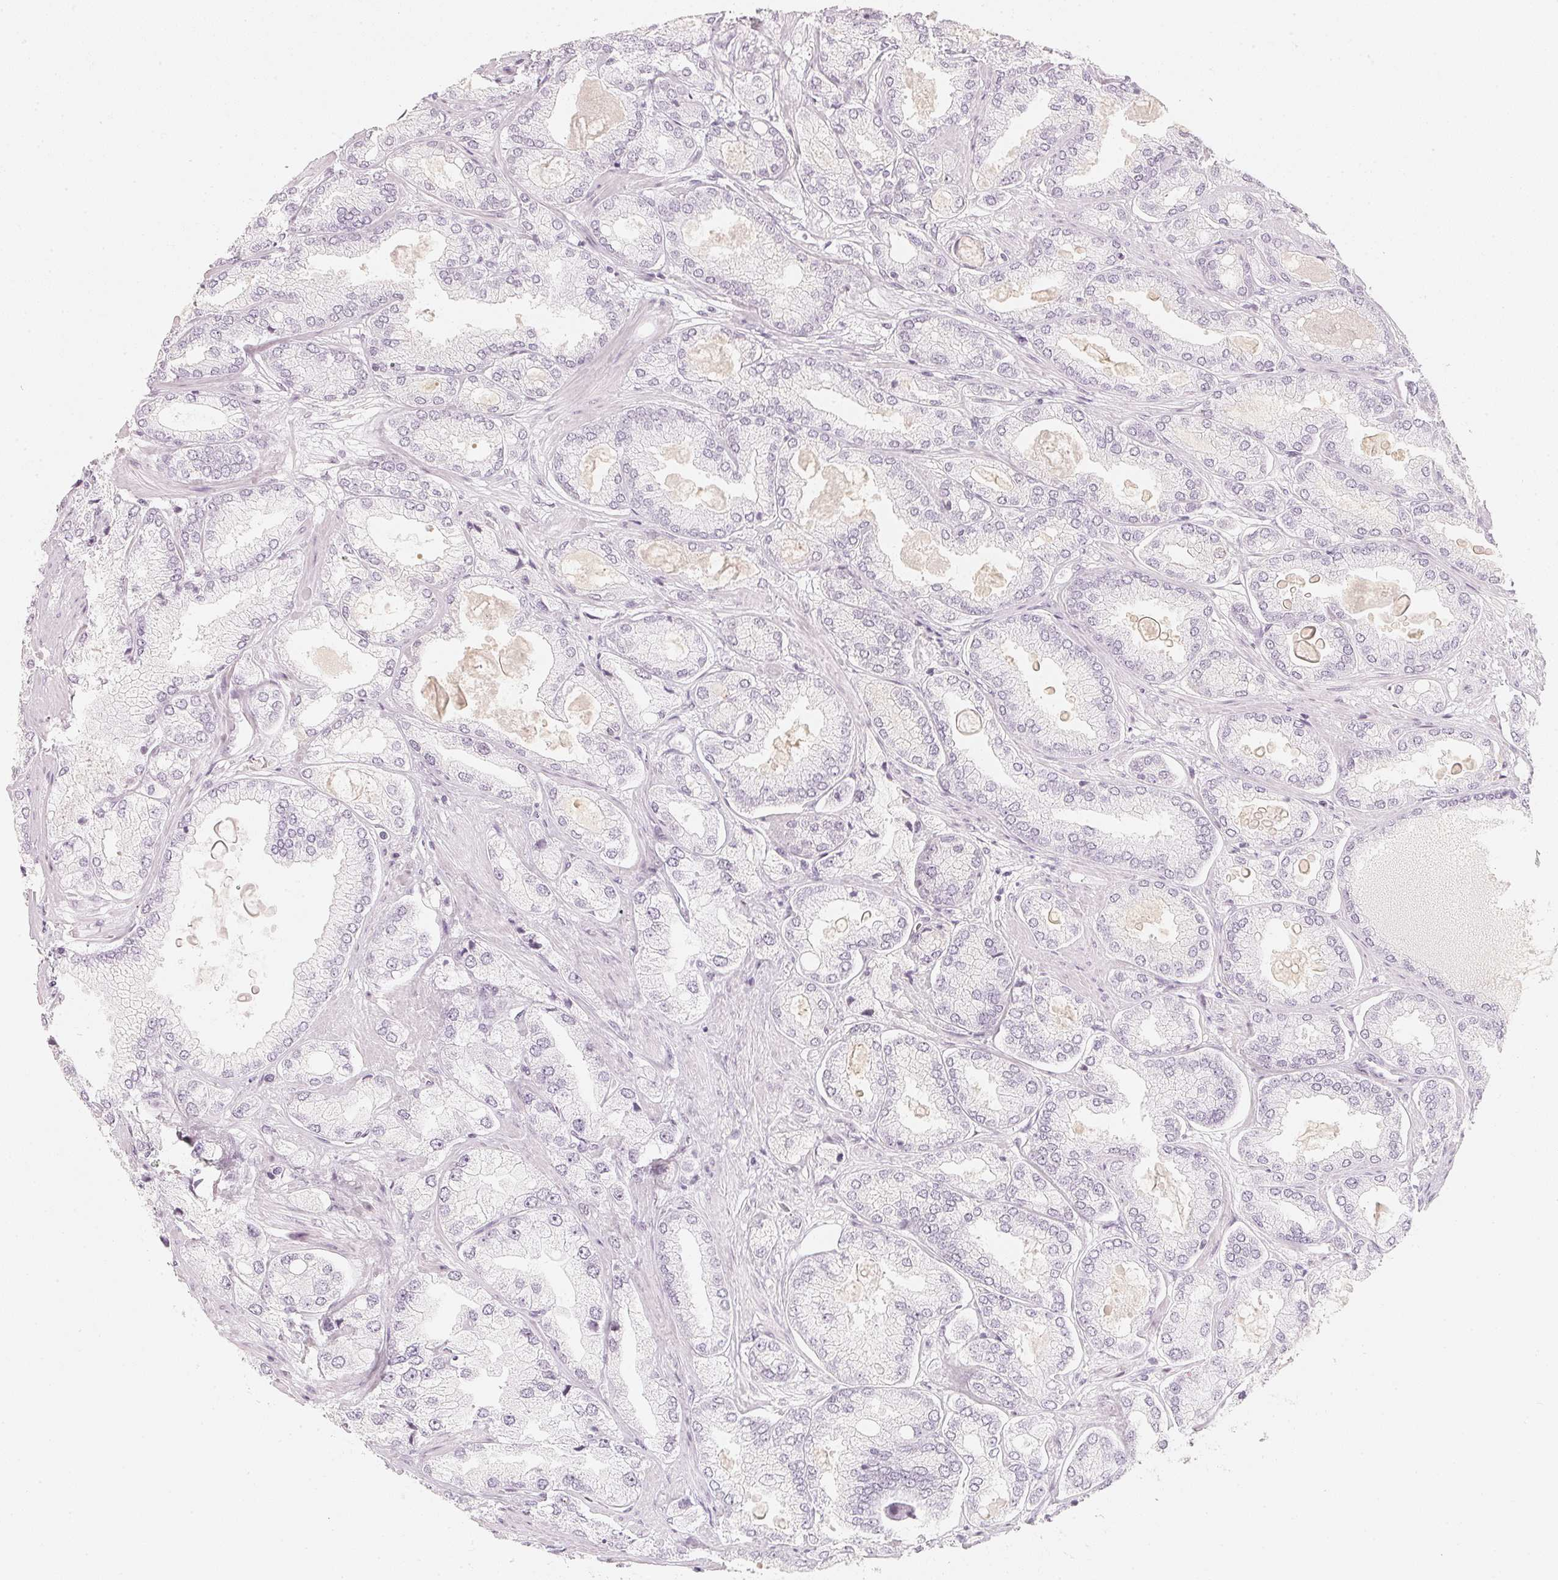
{"staining": {"intensity": "negative", "quantity": "none", "location": "none"}, "tissue": "prostate cancer", "cell_type": "Tumor cells", "image_type": "cancer", "snomed": [{"axis": "morphology", "description": "Adenocarcinoma, High grade"}, {"axis": "topography", "description": "Prostate"}], "caption": "High power microscopy histopathology image of an immunohistochemistry photomicrograph of high-grade adenocarcinoma (prostate), revealing no significant expression in tumor cells.", "gene": "SLC22A8", "patient": {"sex": "male", "age": 68}}